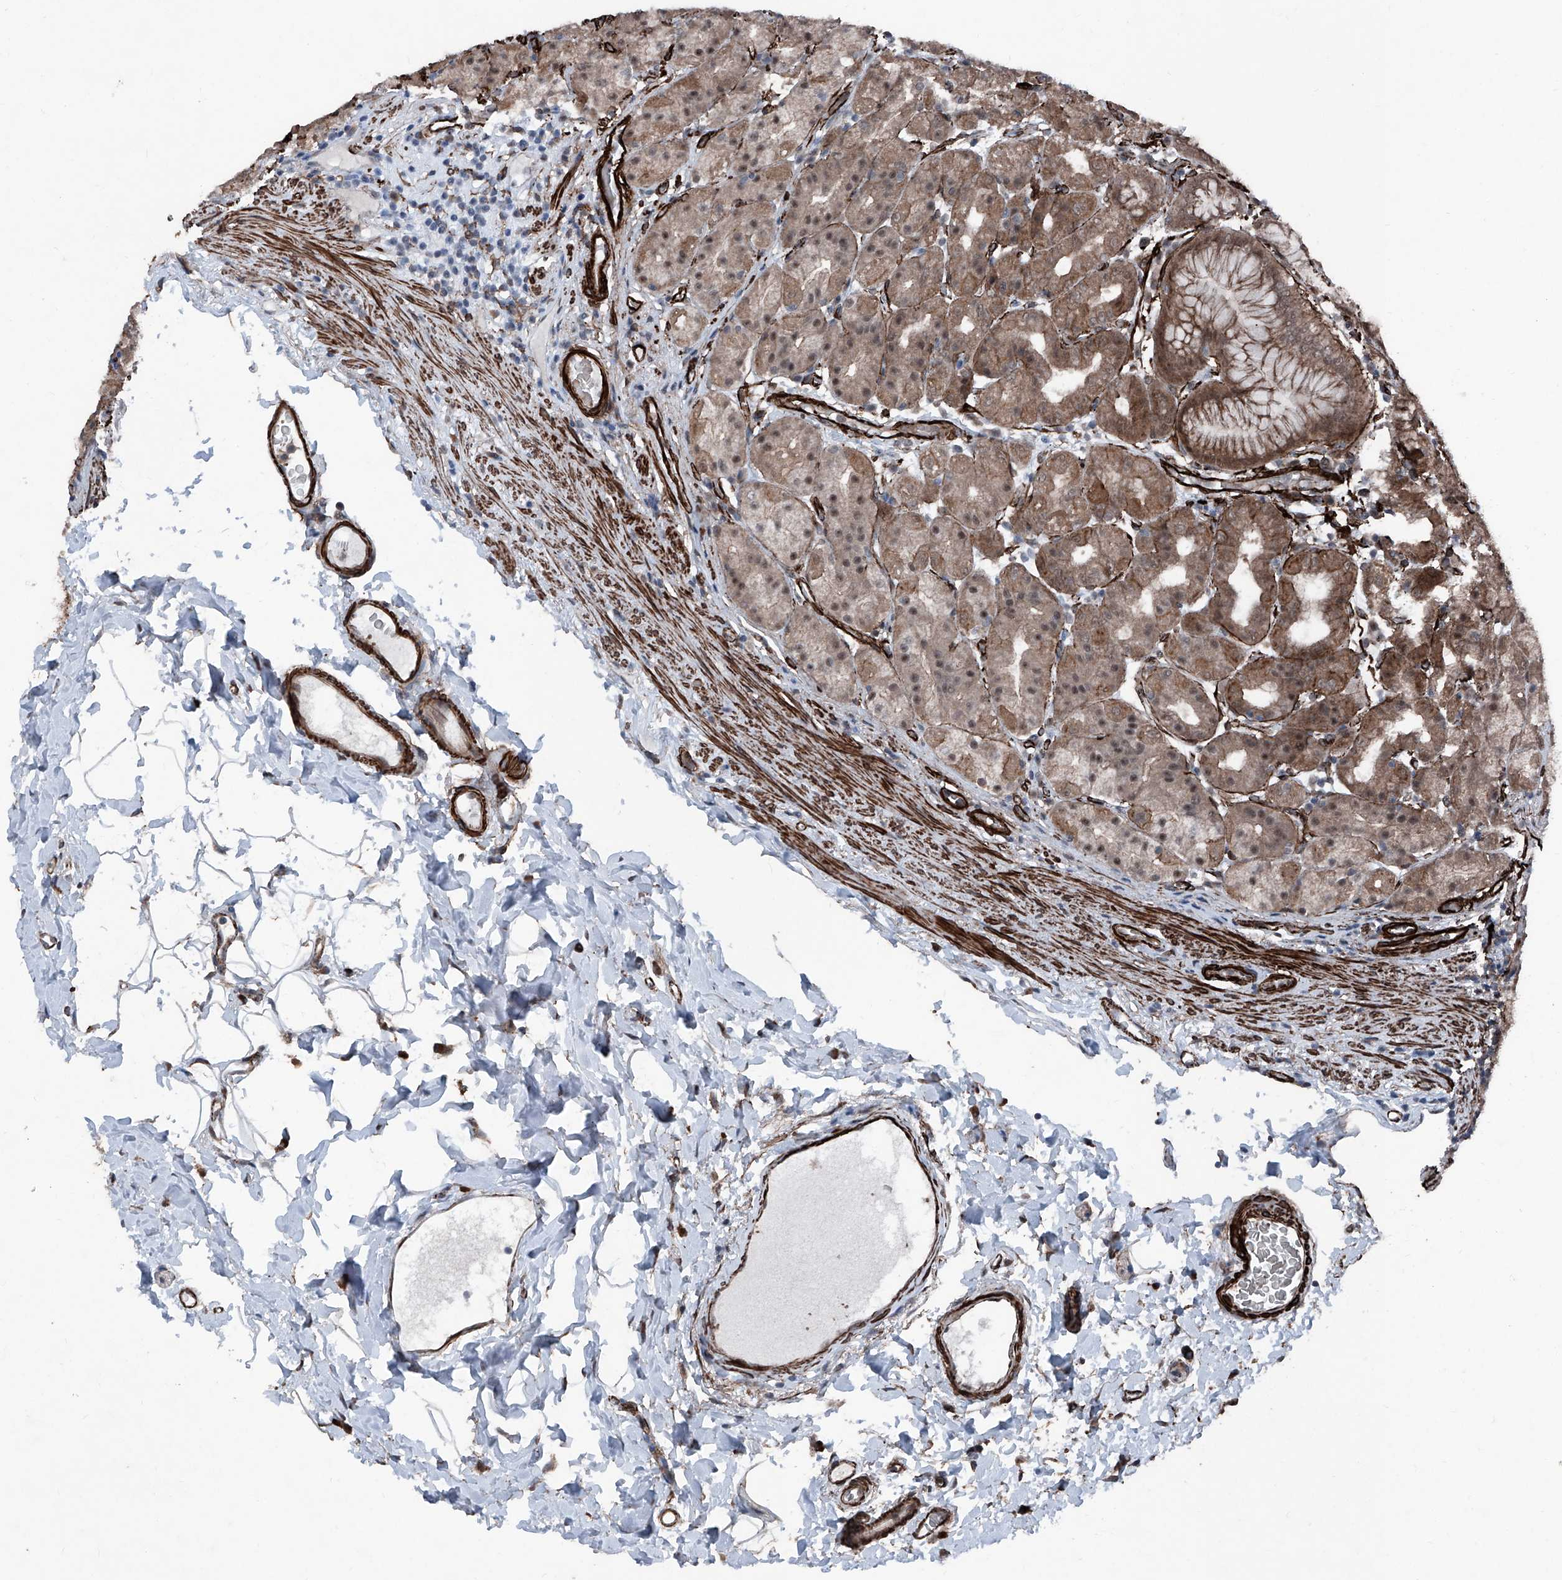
{"staining": {"intensity": "moderate", "quantity": ">75%", "location": "cytoplasmic/membranous,nuclear"}, "tissue": "stomach", "cell_type": "Glandular cells", "image_type": "normal", "snomed": [{"axis": "morphology", "description": "Normal tissue, NOS"}, {"axis": "topography", "description": "Stomach, upper"}], "caption": "IHC histopathology image of unremarkable stomach stained for a protein (brown), which exhibits medium levels of moderate cytoplasmic/membranous,nuclear positivity in about >75% of glandular cells.", "gene": "COA7", "patient": {"sex": "male", "age": 68}}